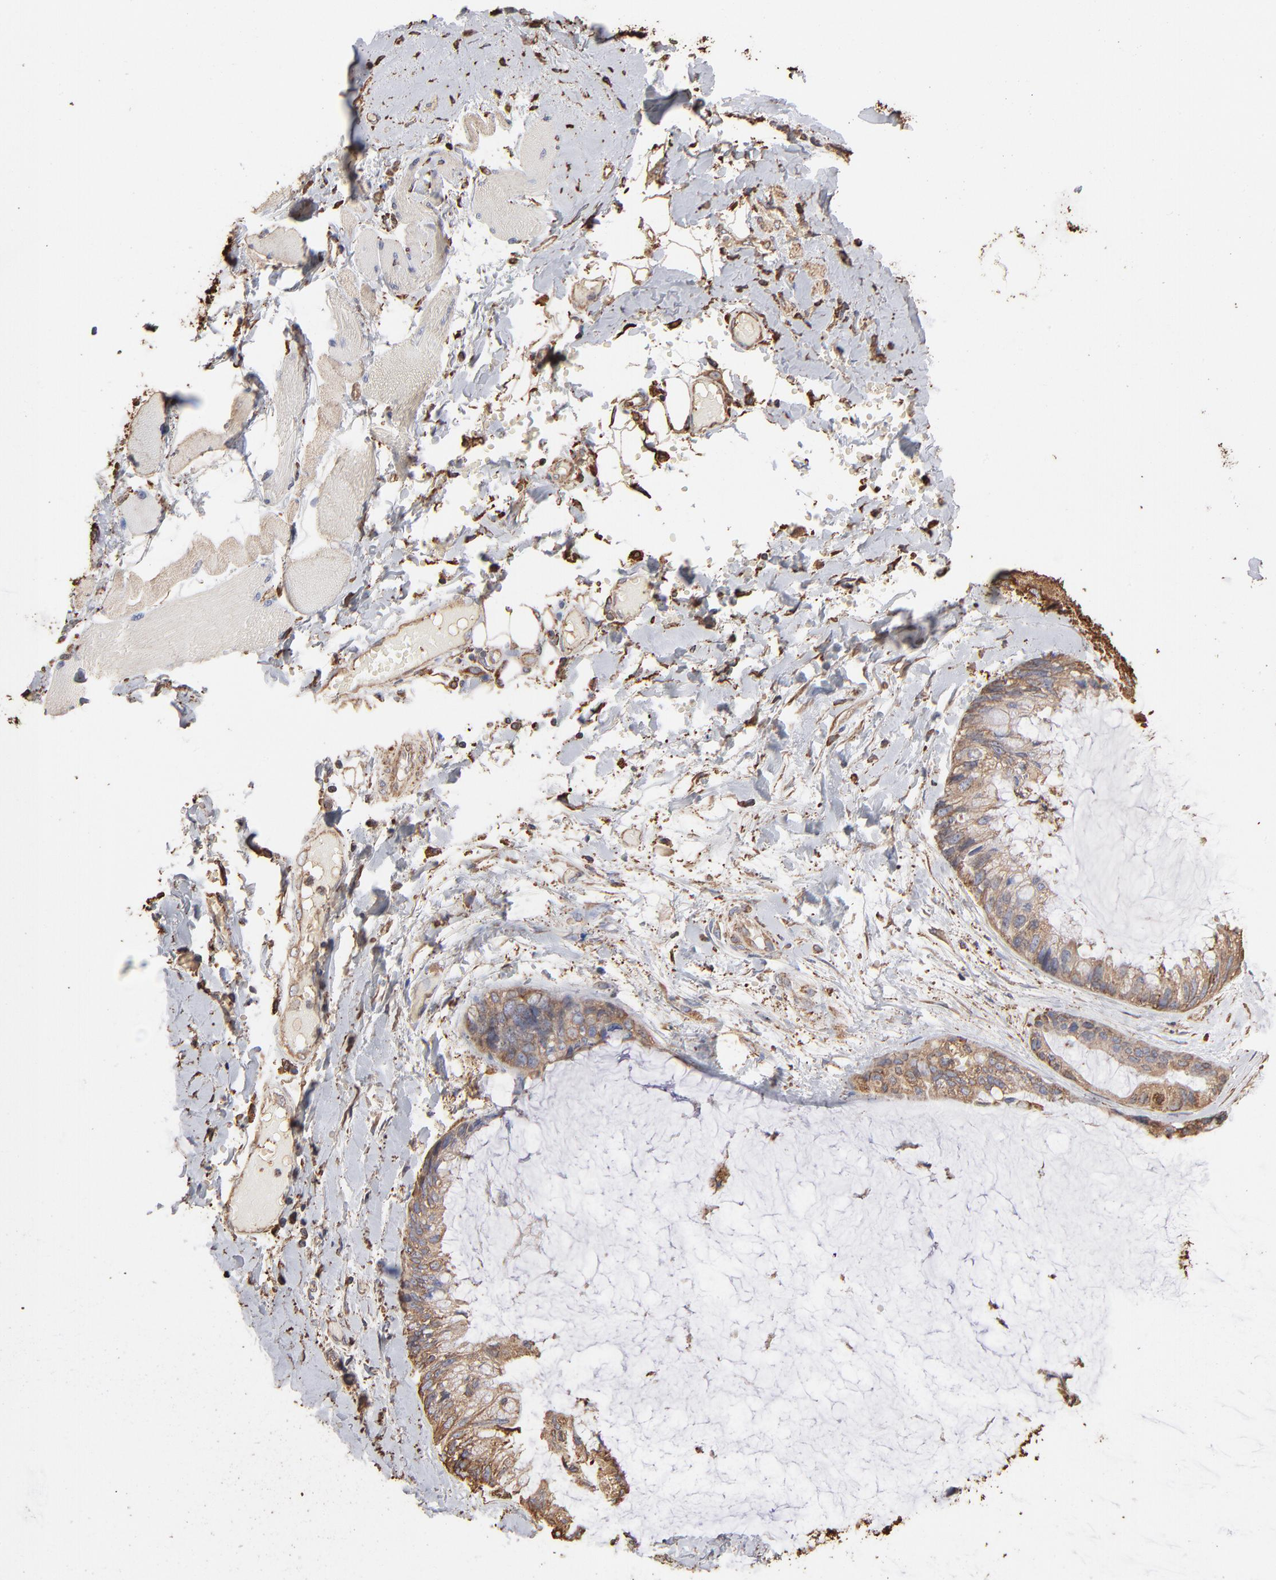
{"staining": {"intensity": "moderate", "quantity": ">75%", "location": "cytoplasmic/membranous"}, "tissue": "ovarian cancer", "cell_type": "Tumor cells", "image_type": "cancer", "snomed": [{"axis": "morphology", "description": "Cystadenocarcinoma, mucinous, NOS"}, {"axis": "topography", "description": "Ovary"}], "caption": "This micrograph shows IHC staining of ovarian cancer (mucinous cystadenocarcinoma), with medium moderate cytoplasmic/membranous positivity in about >75% of tumor cells.", "gene": "PDIA3", "patient": {"sex": "female", "age": 39}}